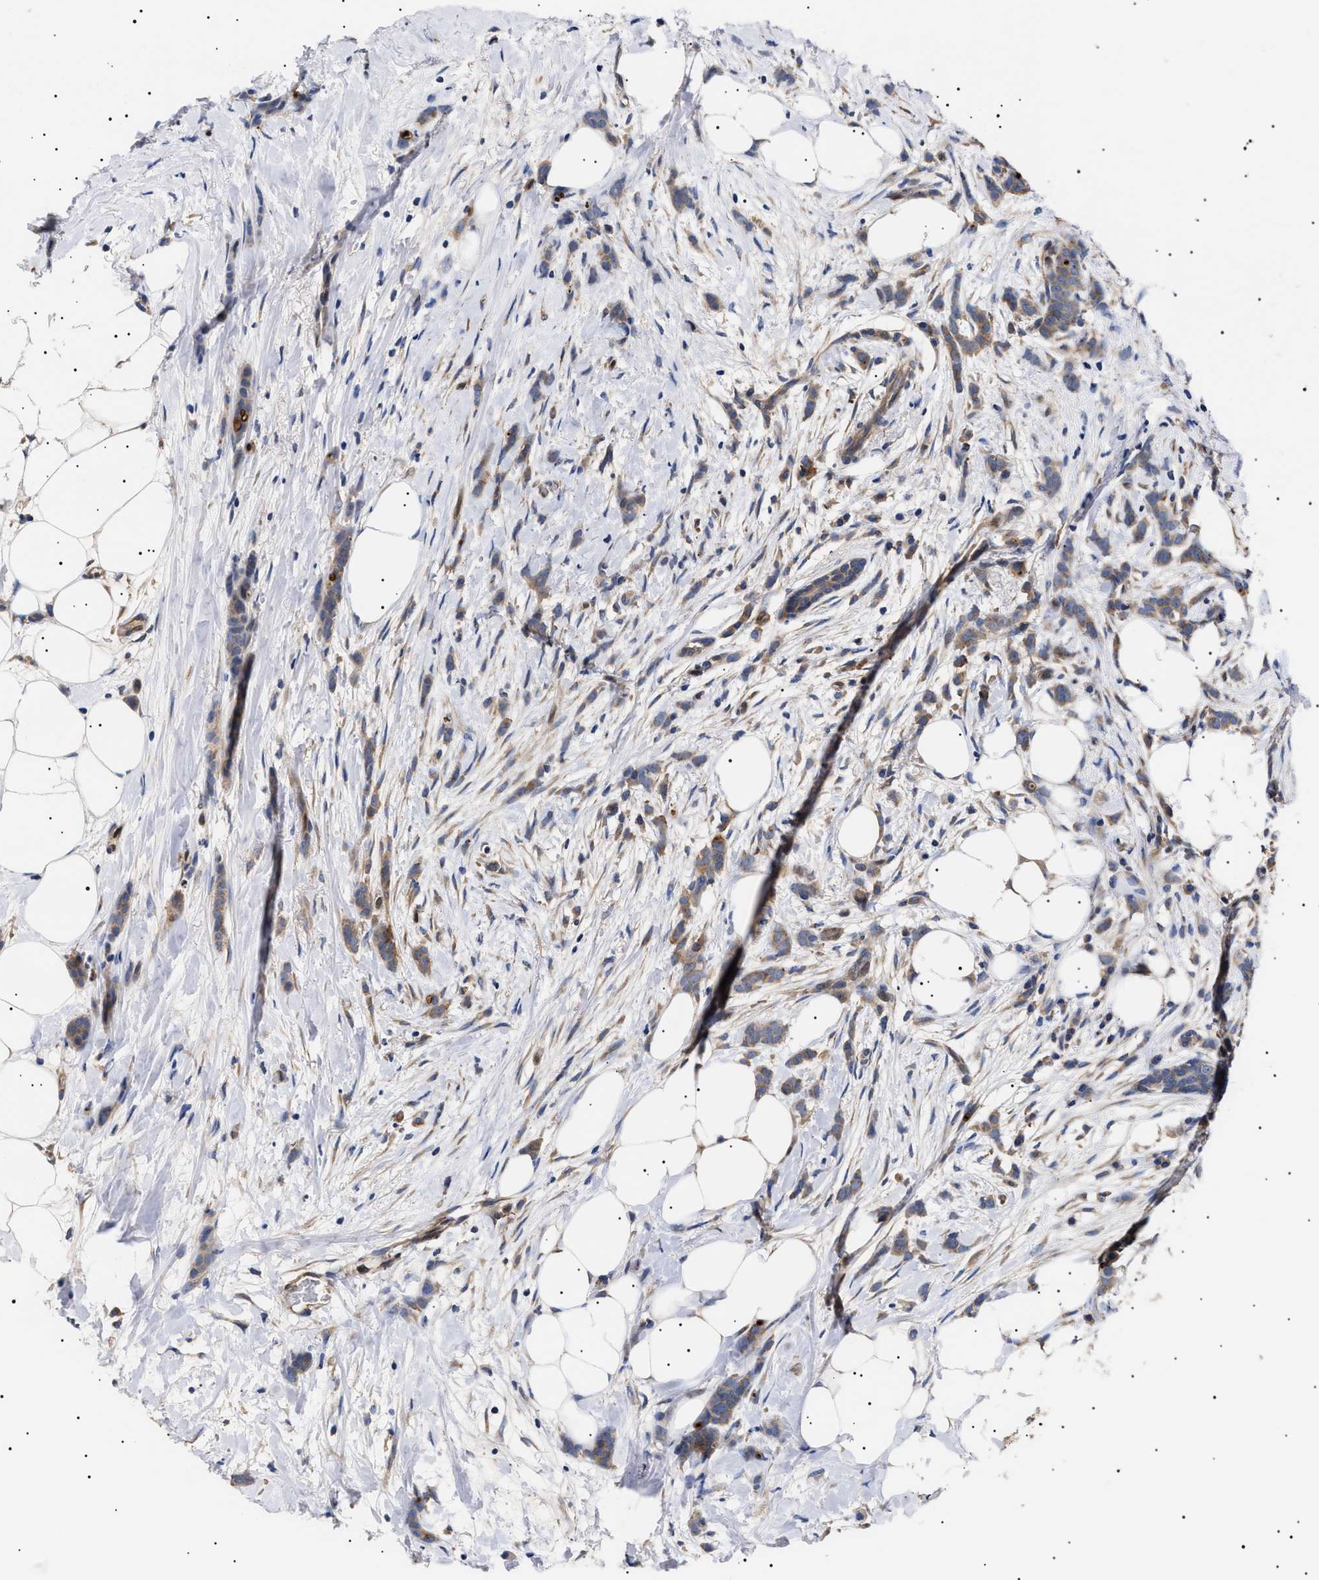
{"staining": {"intensity": "moderate", "quantity": ">75%", "location": "cytoplasmic/membranous"}, "tissue": "breast cancer", "cell_type": "Tumor cells", "image_type": "cancer", "snomed": [{"axis": "morphology", "description": "Lobular carcinoma, in situ"}, {"axis": "morphology", "description": "Lobular carcinoma"}, {"axis": "topography", "description": "Breast"}], "caption": "Immunohistochemical staining of breast lobular carcinoma demonstrates moderate cytoplasmic/membranous protein staining in about >75% of tumor cells. (IHC, brightfield microscopy, high magnification).", "gene": "KRBA1", "patient": {"sex": "female", "age": 41}}